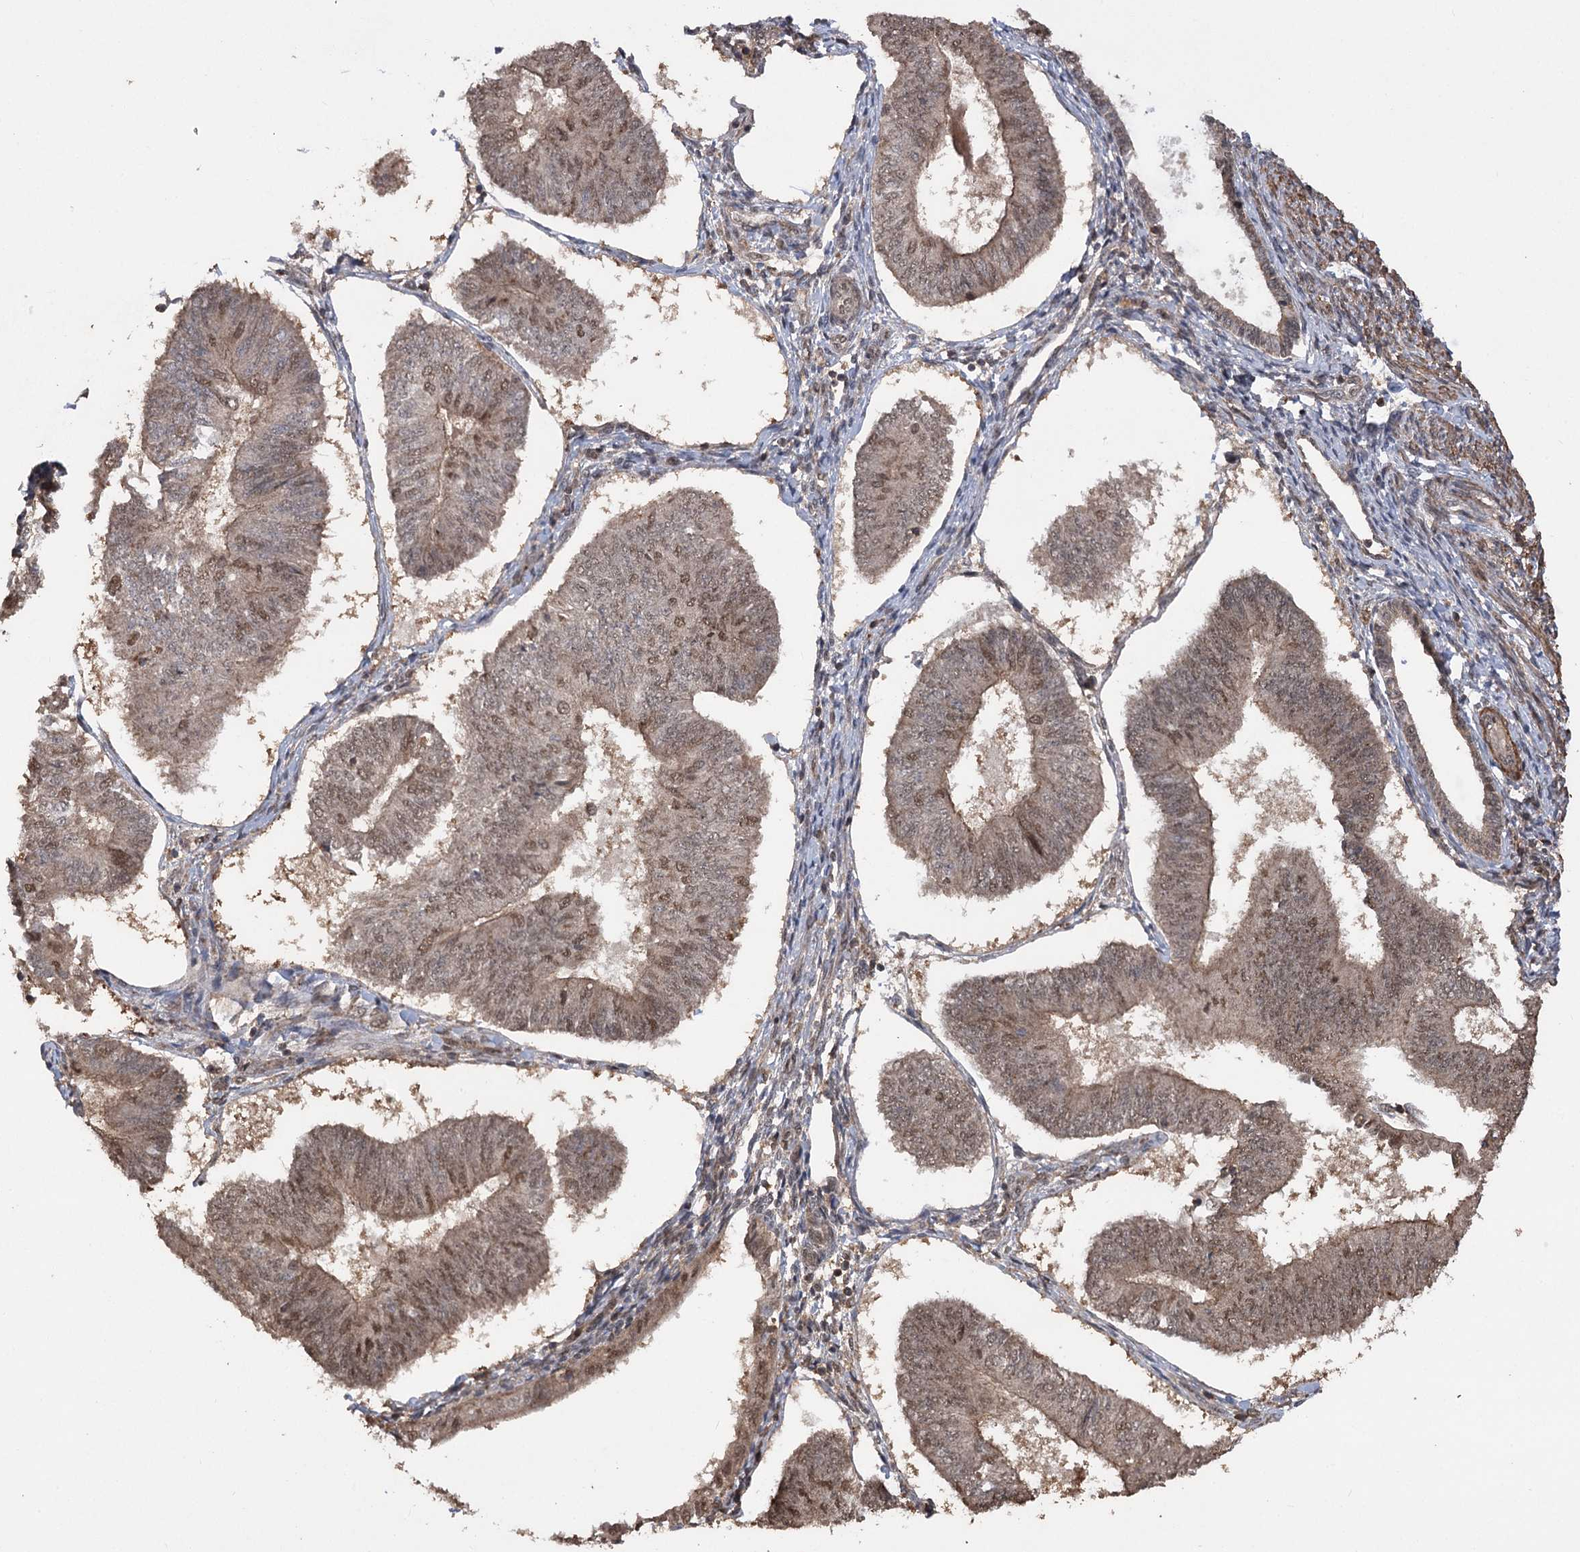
{"staining": {"intensity": "moderate", "quantity": ">75%", "location": "cytoplasmic/membranous,nuclear"}, "tissue": "endometrial cancer", "cell_type": "Tumor cells", "image_type": "cancer", "snomed": [{"axis": "morphology", "description": "Adenocarcinoma, NOS"}, {"axis": "topography", "description": "Endometrium"}], "caption": "Approximately >75% of tumor cells in endometrial cancer (adenocarcinoma) reveal moderate cytoplasmic/membranous and nuclear protein positivity as visualized by brown immunohistochemical staining.", "gene": "TENM2", "patient": {"sex": "female", "age": 58}}